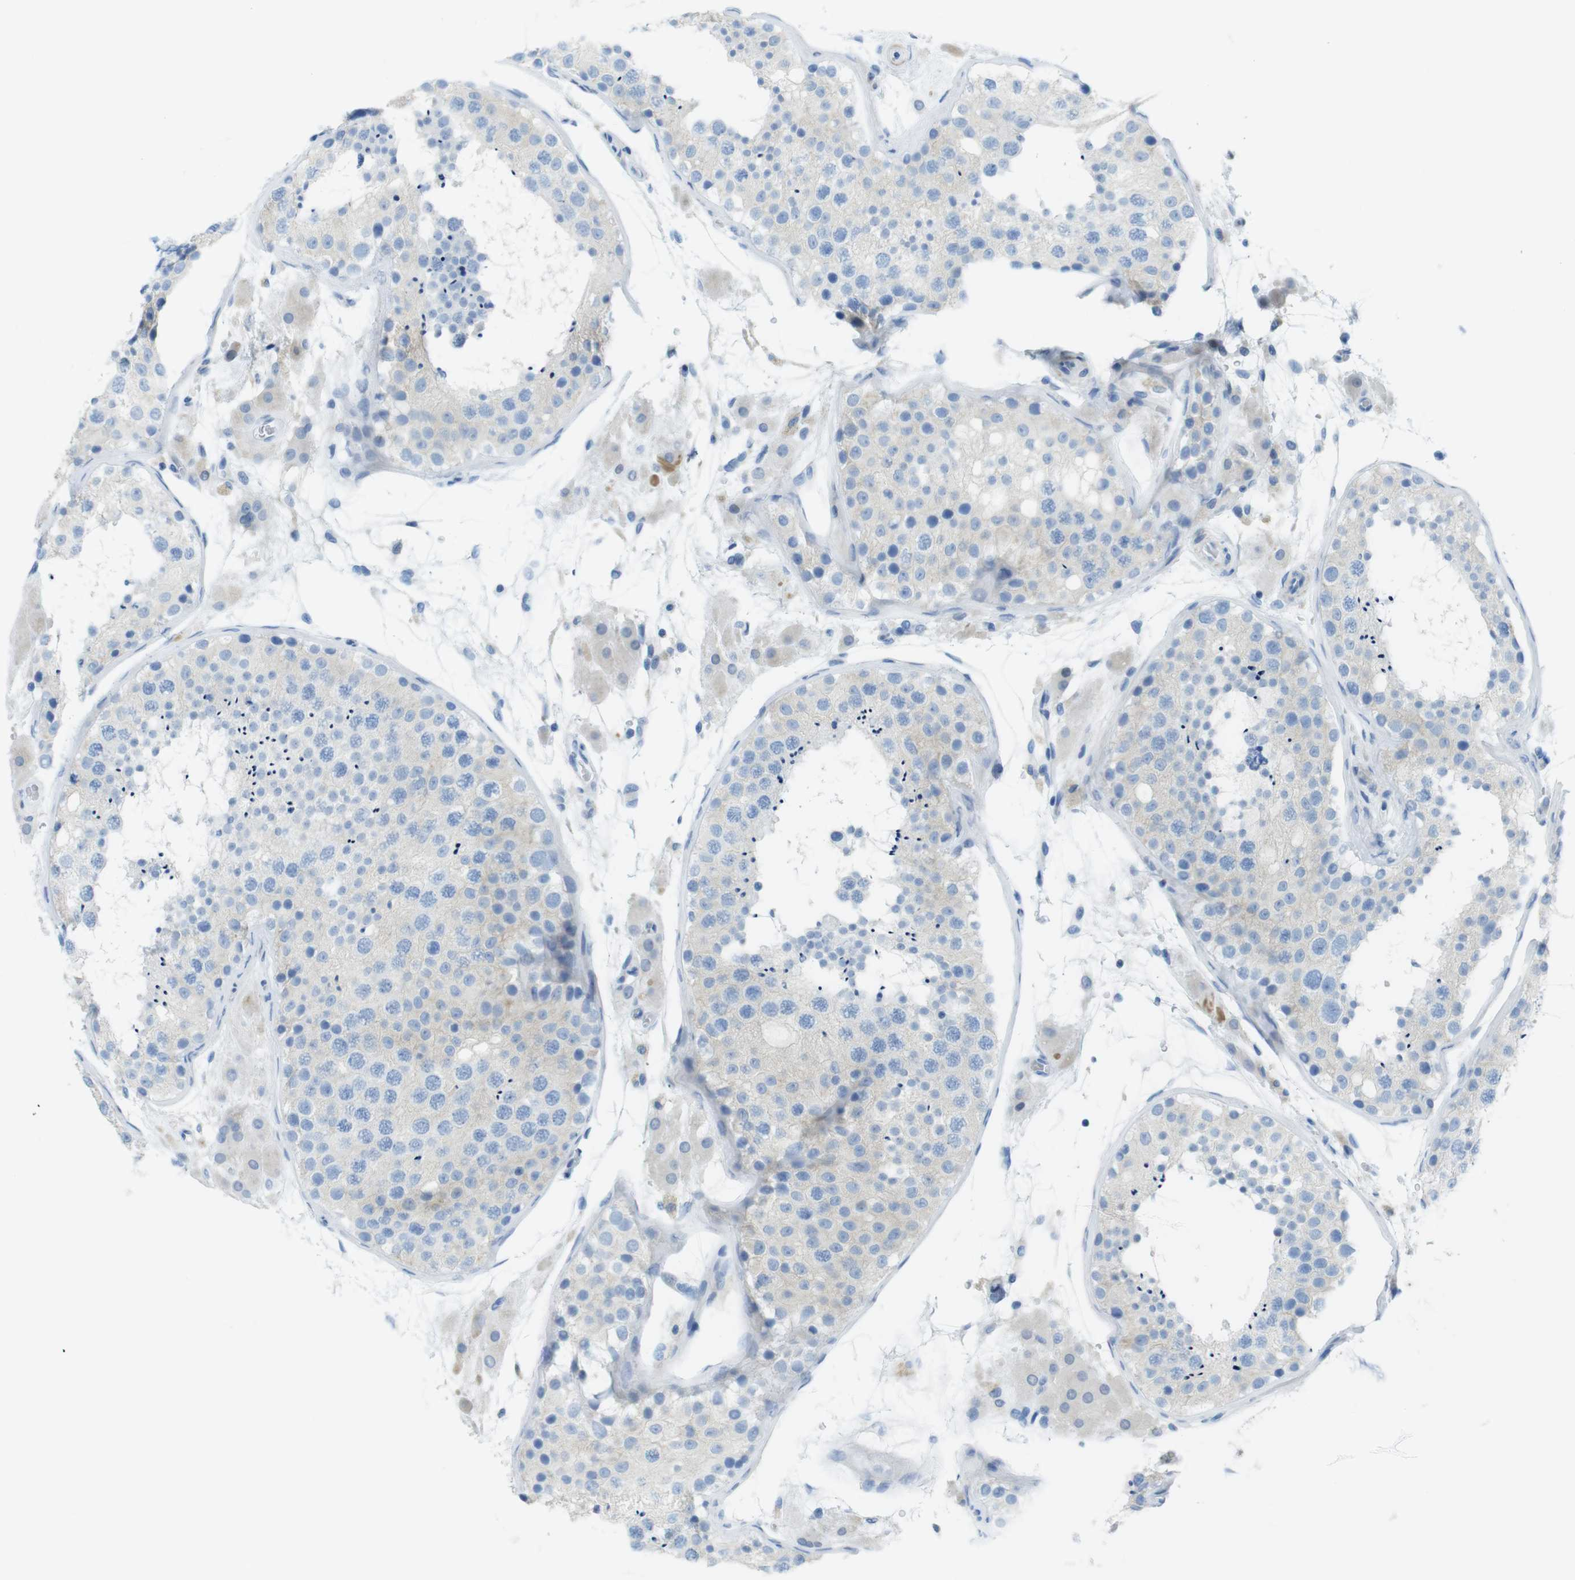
{"staining": {"intensity": "negative", "quantity": "none", "location": "none"}, "tissue": "testis", "cell_type": "Cells in seminiferous ducts", "image_type": "normal", "snomed": [{"axis": "morphology", "description": "Normal tissue, NOS"}, {"axis": "topography", "description": "Testis"}], "caption": "An image of testis stained for a protein exhibits no brown staining in cells in seminiferous ducts.", "gene": "ASIC5", "patient": {"sex": "male", "age": 26}}